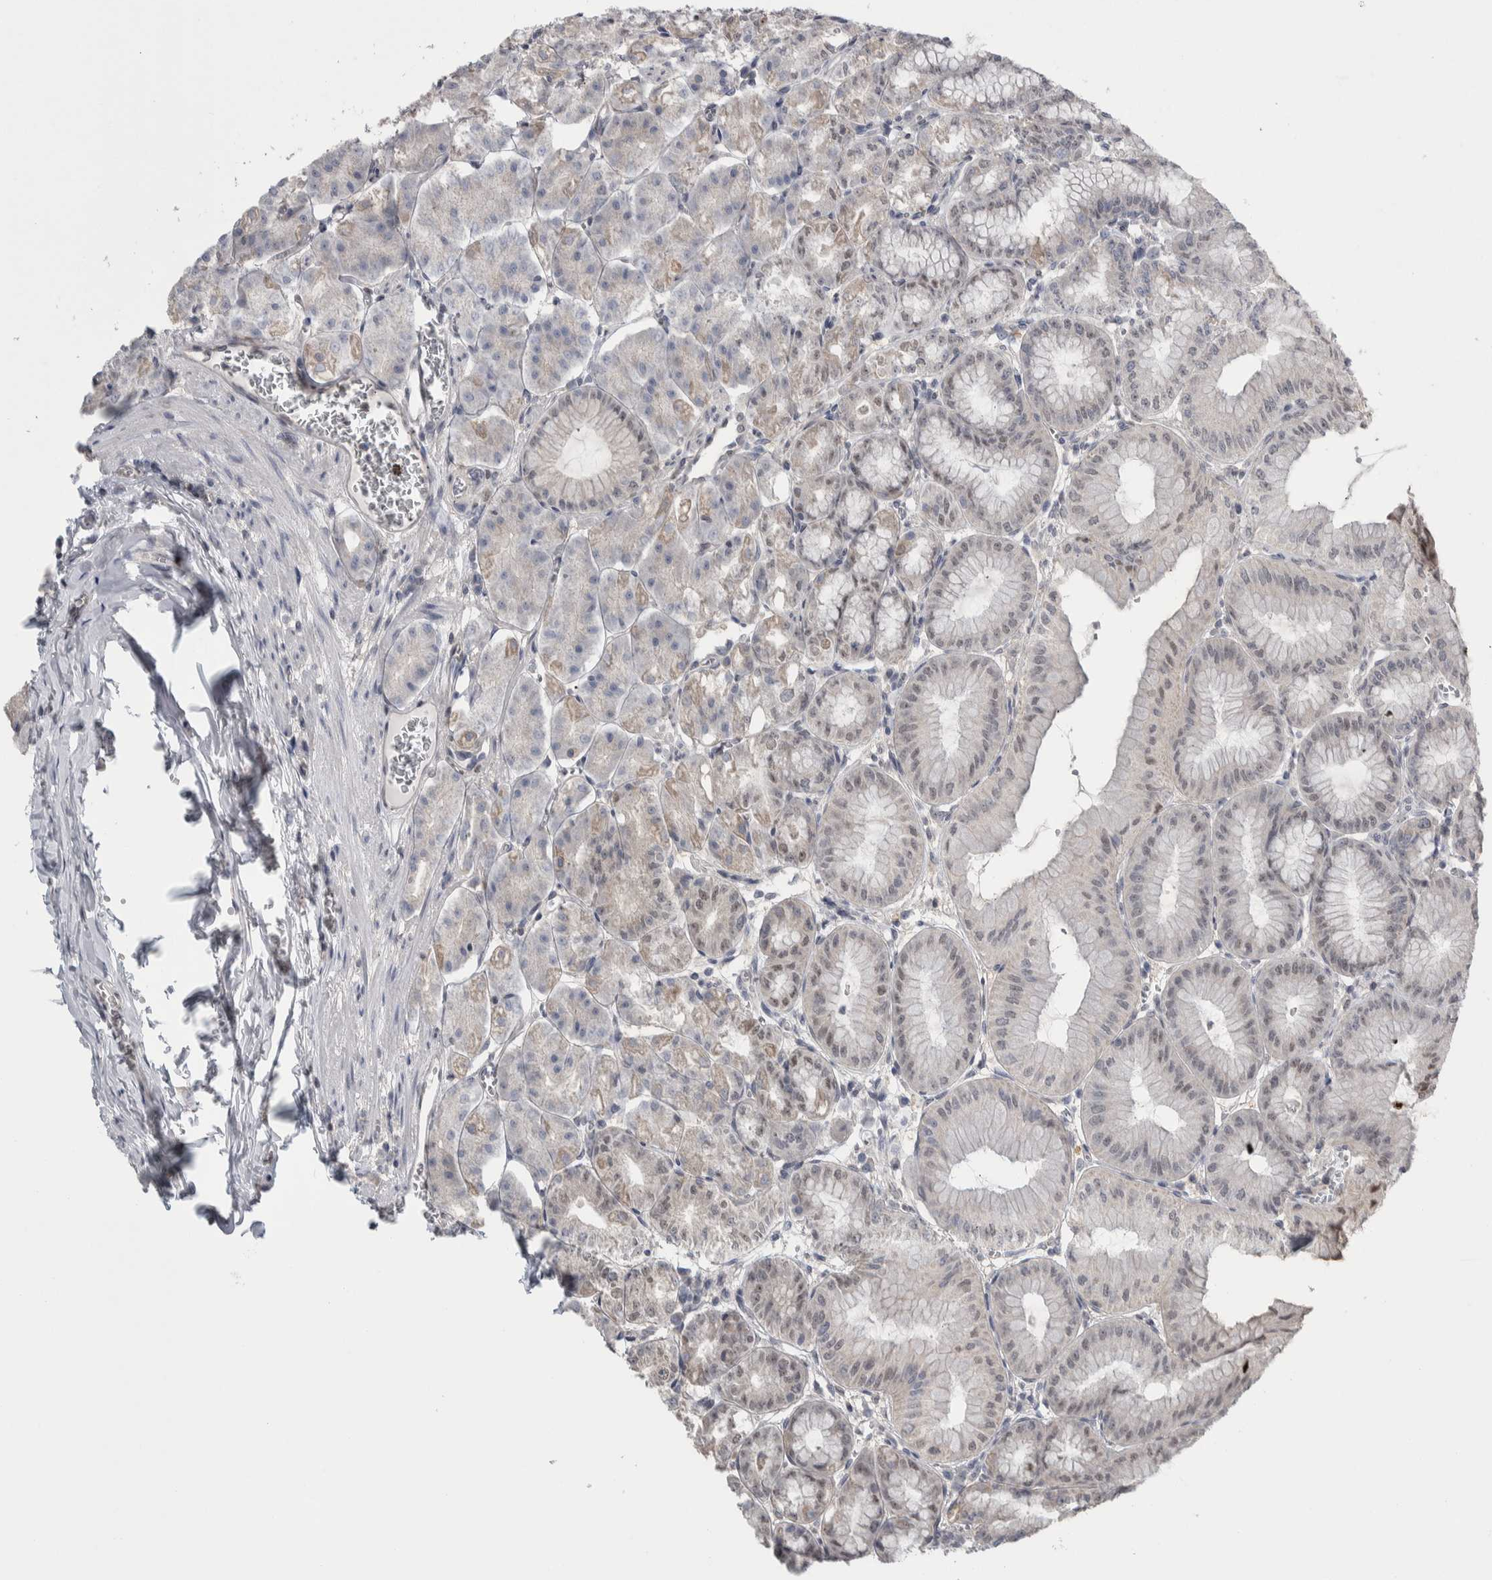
{"staining": {"intensity": "moderate", "quantity": "25%-75%", "location": "cytoplasmic/membranous"}, "tissue": "stomach", "cell_type": "Glandular cells", "image_type": "normal", "snomed": [{"axis": "morphology", "description": "Normal tissue, NOS"}, {"axis": "topography", "description": "Stomach, lower"}], "caption": "A micrograph of human stomach stained for a protein shows moderate cytoplasmic/membranous brown staining in glandular cells. The protein is stained brown, and the nuclei are stained in blue (DAB (3,3'-diaminobenzidine) IHC with brightfield microscopy, high magnification).", "gene": "TAX1BP1", "patient": {"sex": "male", "age": 71}}